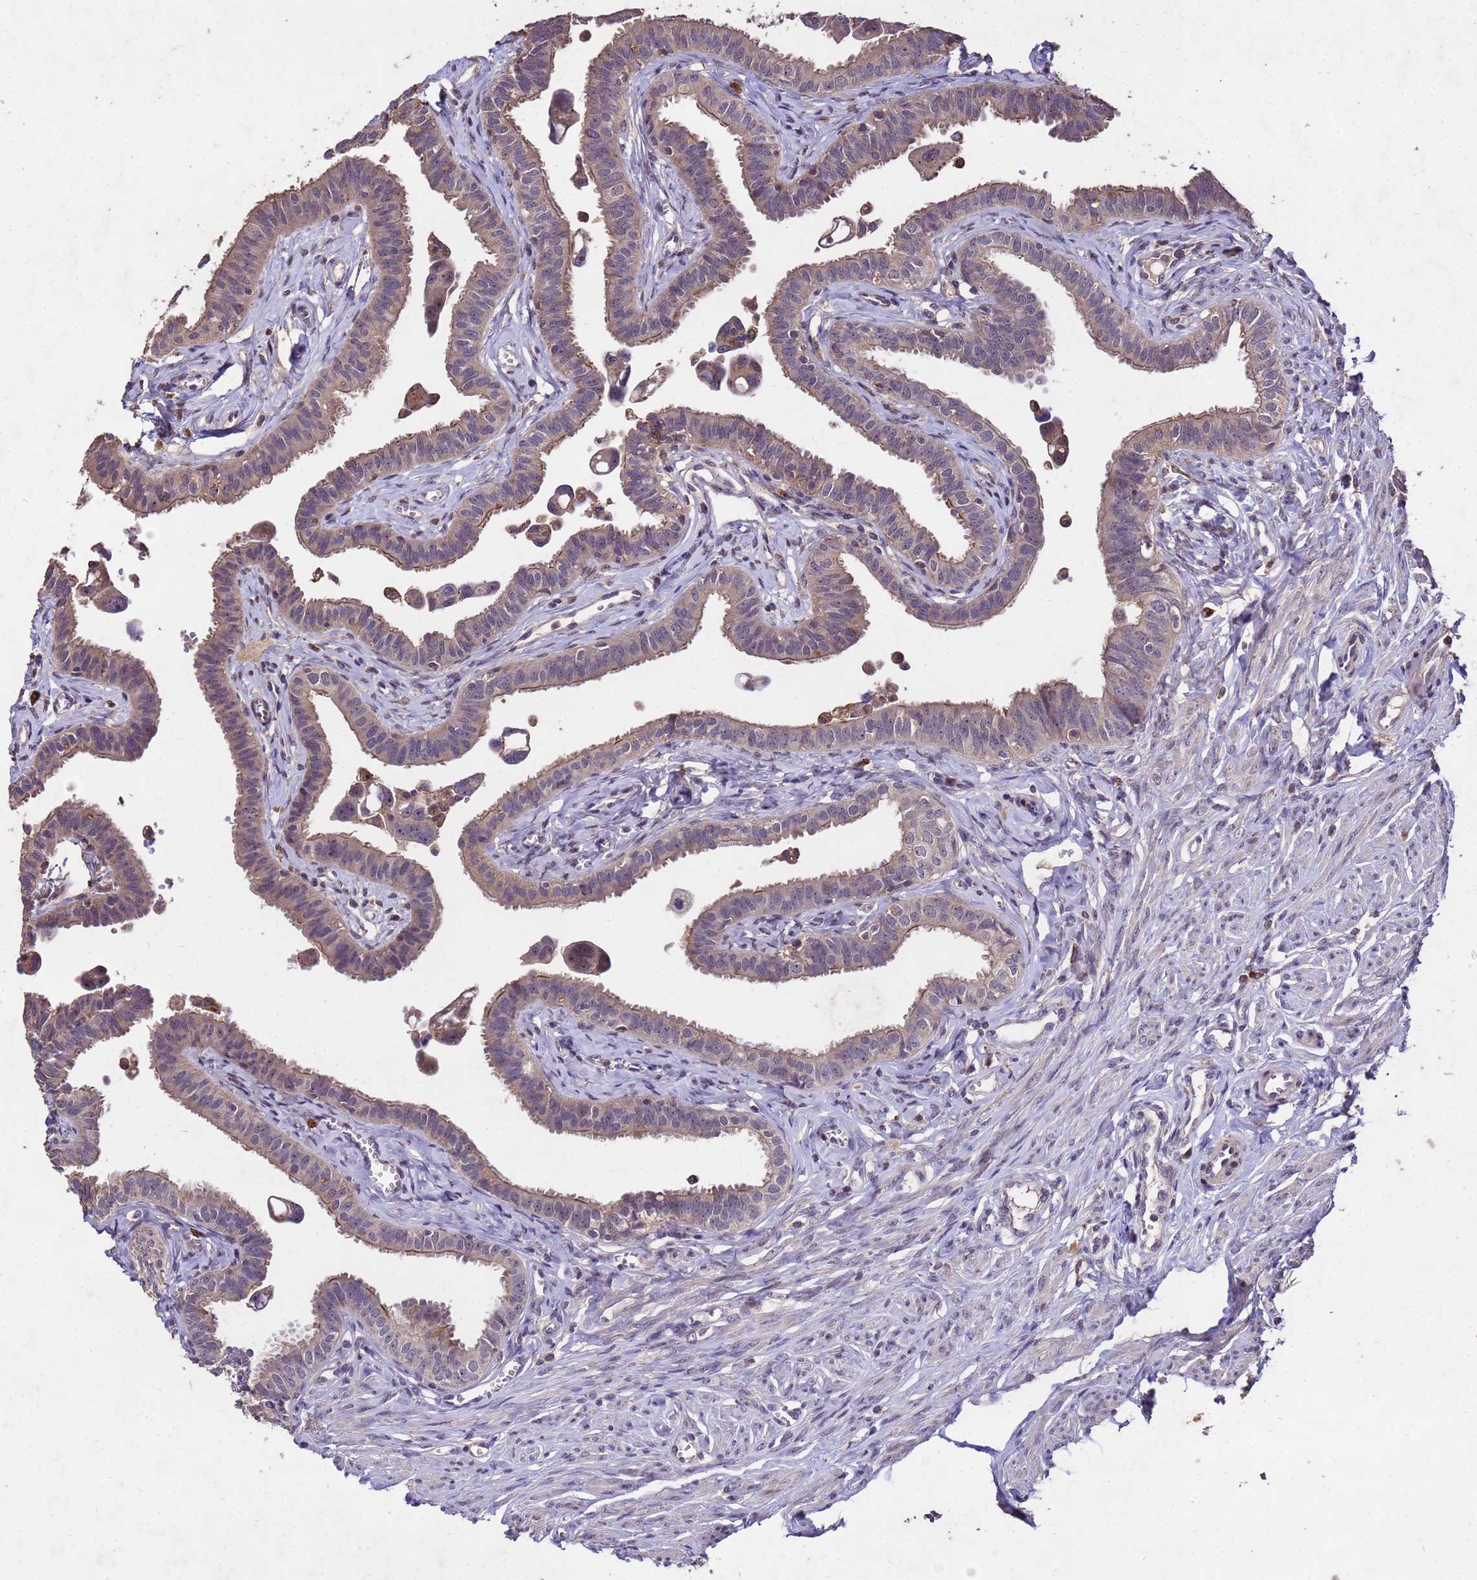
{"staining": {"intensity": "moderate", "quantity": ">75%", "location": "cytoplasmic/membranous"}, "tissue": "fallopian tube", "cell_type": "Glandular cells", "image_type": "normal", "snomed": [{"axis": "morphology", "description": "Normal tissue, NOS"}, {"axis": "morphology", "description": "Carcinoma, NOS"}, {"axis": "topography", "description": "Fallopian tube"}, {"axis": "topography", "description": "Ovary"}], "caption": "High-magnification brightfield microscopy of unremarkable fallopian tube stained with DAB (3,3'-diaminobenzidine) (brown) and counterstained with hematoxylin (blue). glandular cells exhibit moderate cytoplasmic/membranous positivity is seen in about>75% of cells.", "gene": "TOR4A", "patient": {"sex": "female", "age": 59}}